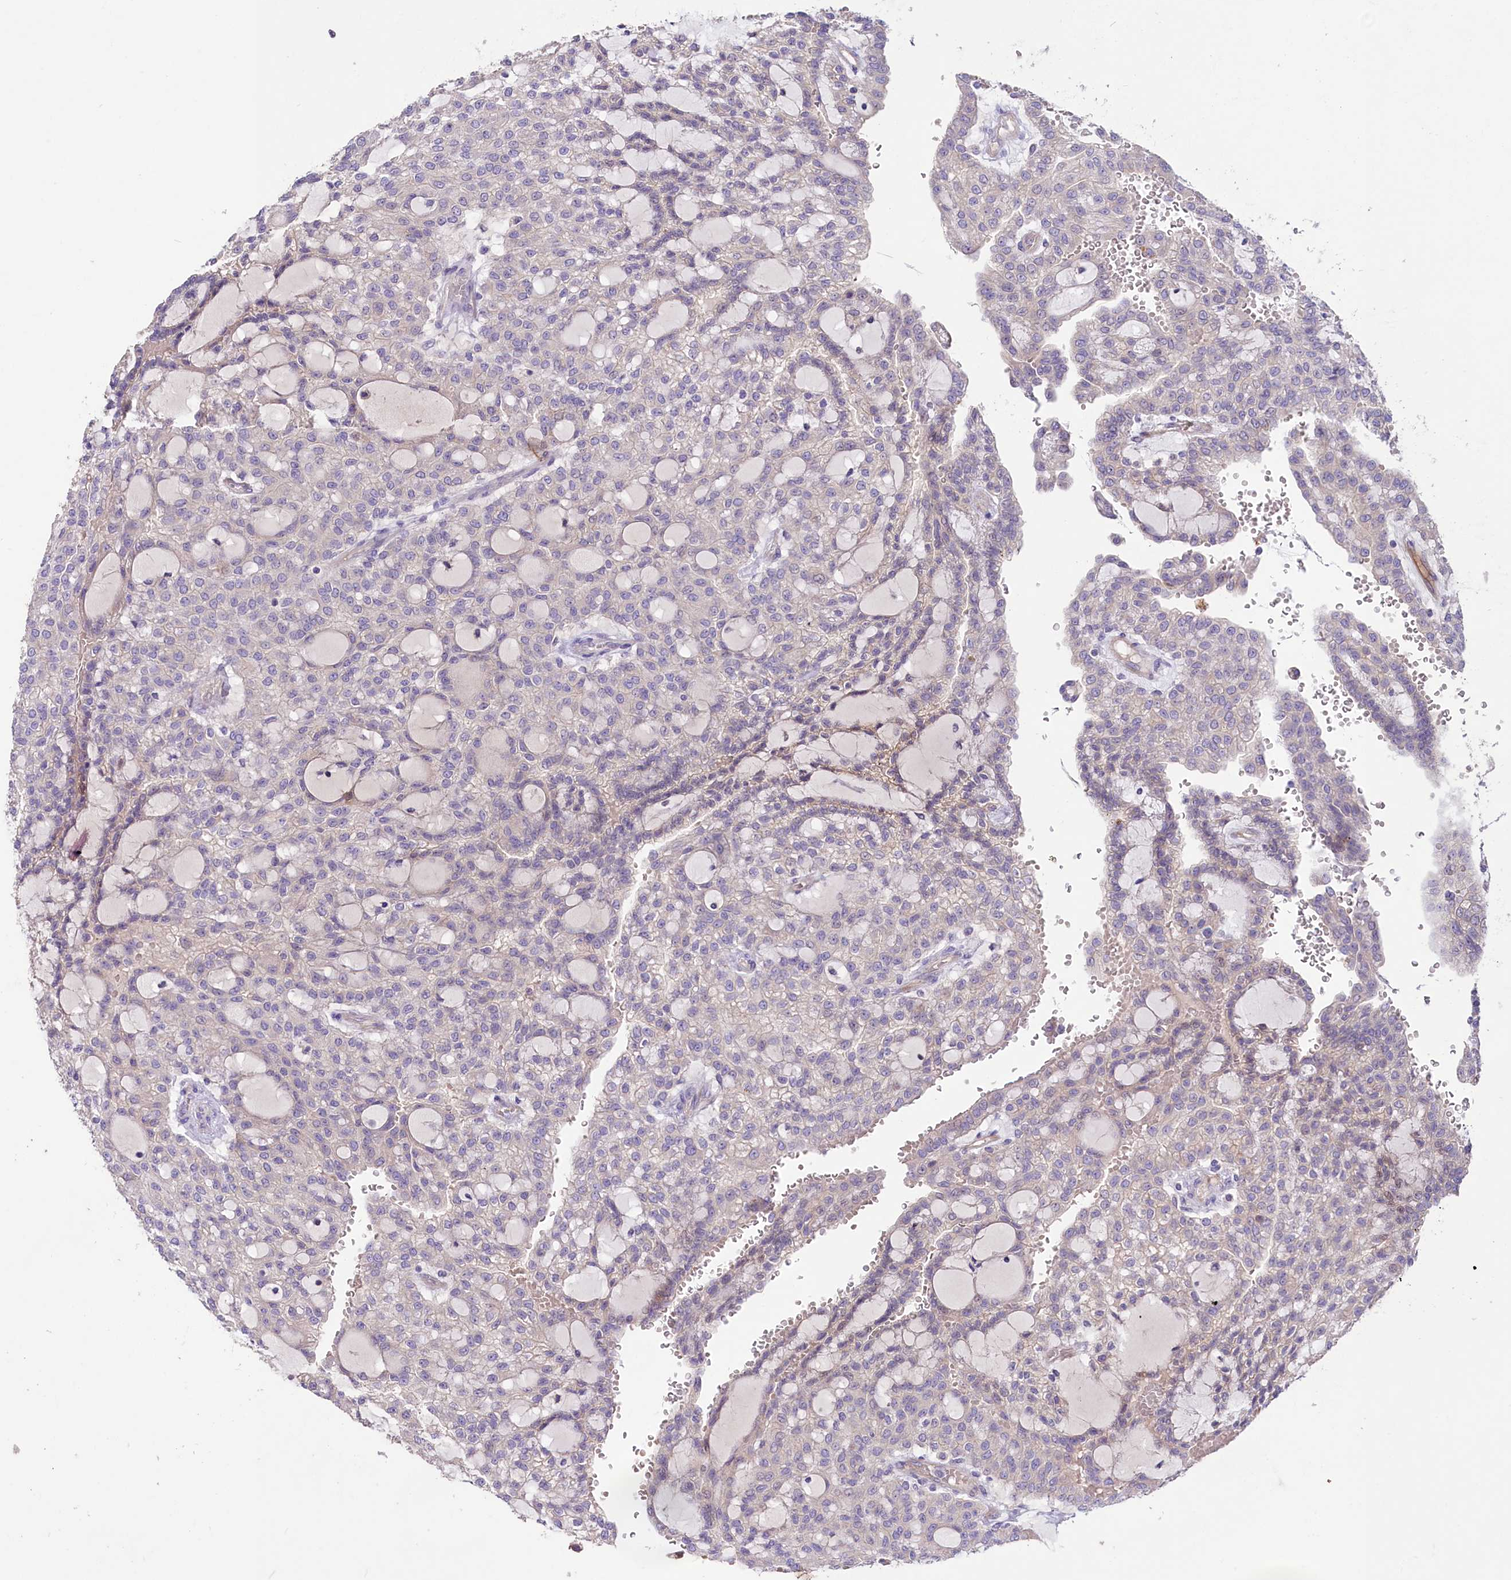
{"staining": {"intensity": "negative", "quantity": "none", "location": "none"}, "tissue": "renal cancer", "cell_type": "Tumor cells", "image_type": "cancer", "snomed": [{"axis": "morphology", "description": "Adenocarcinoma, NOS"}, {"axis": "topography", "description": "Kidney"}], "caption": "Immunohistochemistry photomicrograph of adenocarcinoma (renal) stained for a protein (brown), which reveals no expression in tumor cells.", "gene": "CD99L2", "patient": {"sex": "male", "age": 63}}